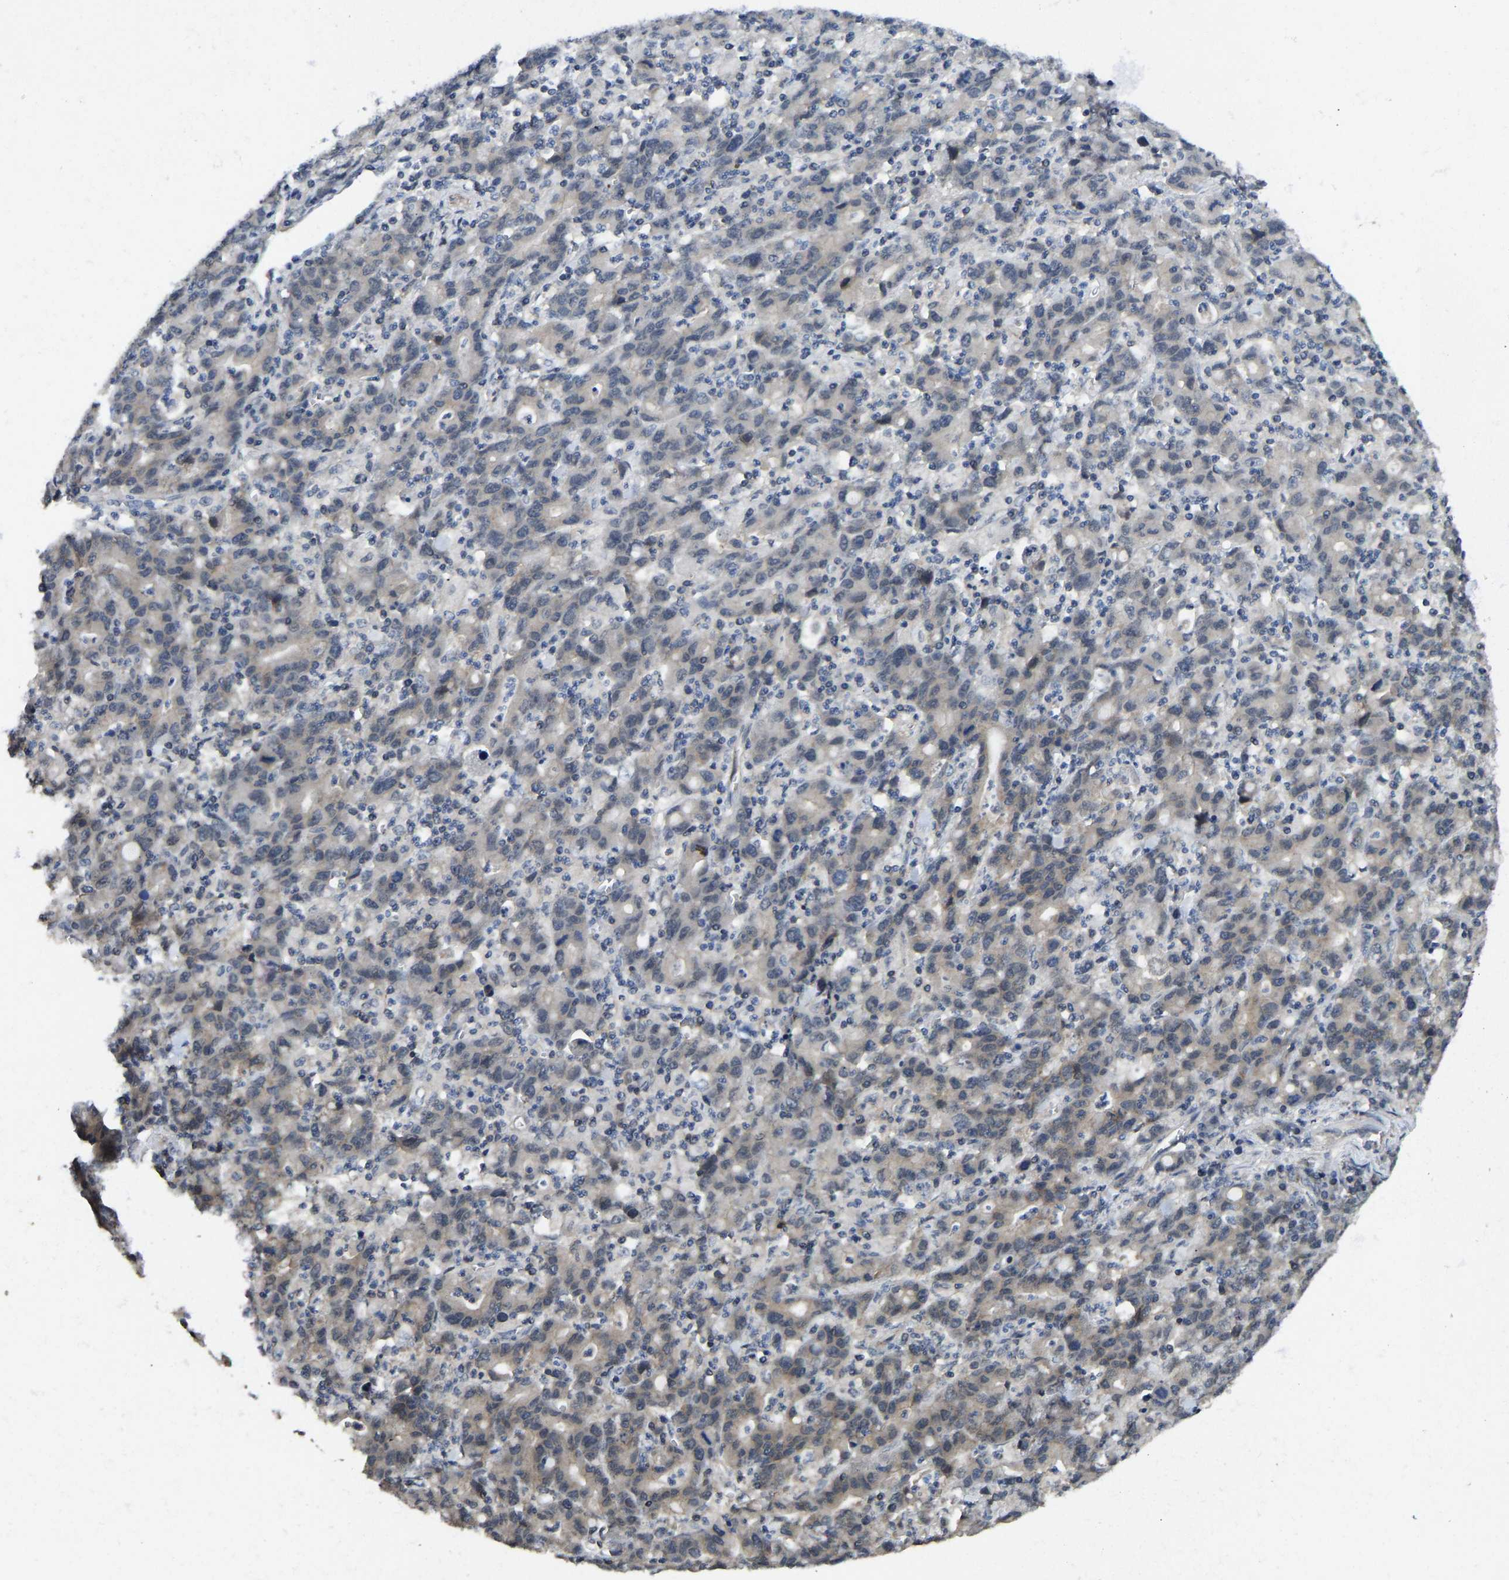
{"staining": {"intensity": "weak", "quantity": "<25%", "location": "cytoplasmic/membranous"}, "tissue": "stomach cancer", "cell_type": "Tumor cells", "image_type": "cancer", "snomed": [{"axis": "morphology", "description": "Adenocarcinoma, NOS"}, {"axis": "topography", "description": "Stomach, upper"}], "caption": "An immunohistochemistry (IHC) image of stomach cancer (adenocarcinoma) is shown. There is no staining in tumor cells of stomach cancer (adenocarcinoma). (Stains: DAB (3,3'-diaminobenzidine) immunohistochemistry (IHC) with hematoxylin counter stain, Microscopy: brightfield microscopy at high magnification).", "gene": "NDRG3", "patient": {"sex": "male", "age": 69}}